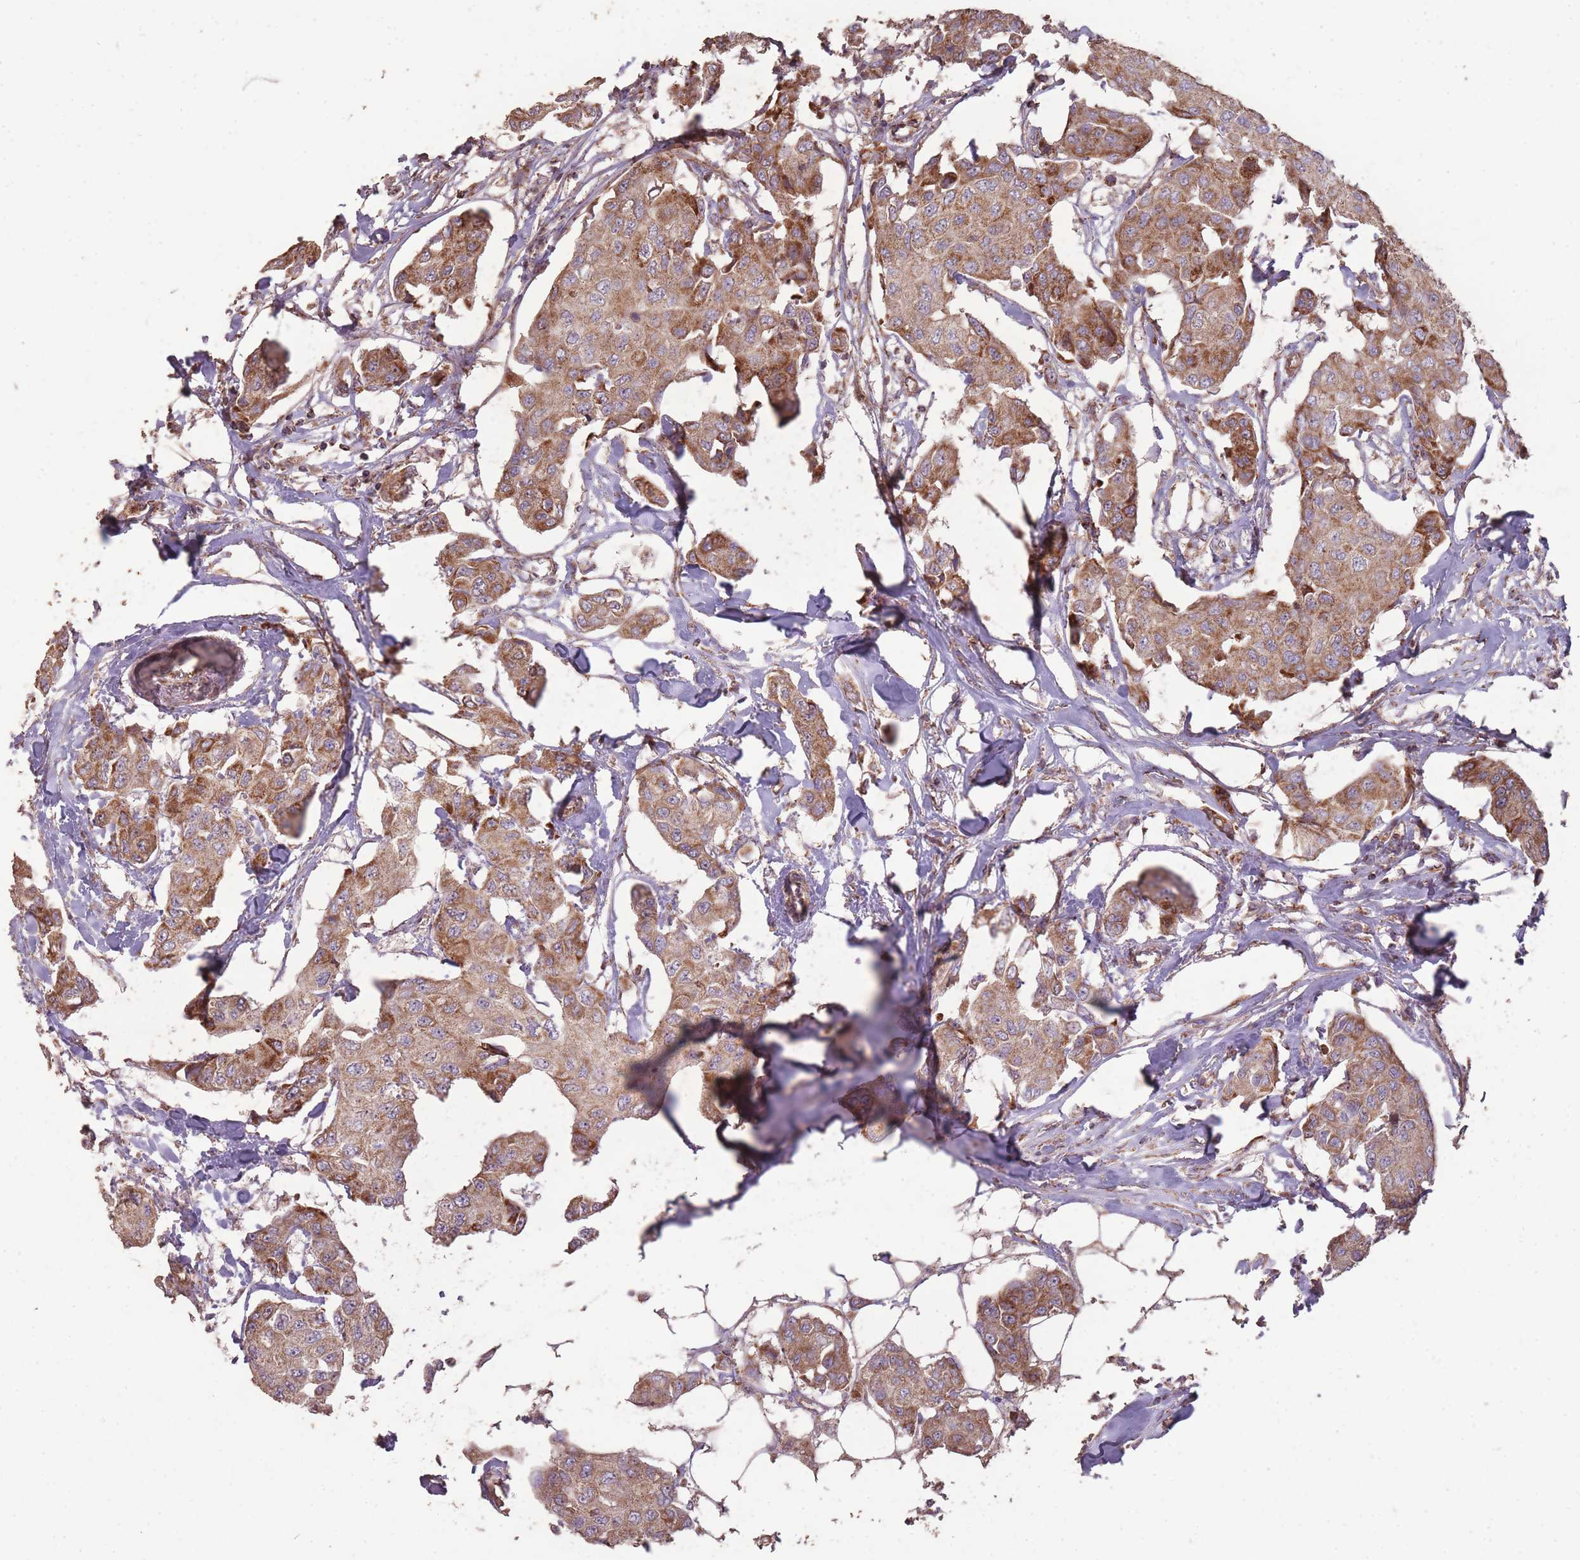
{"staining": {"intensity": "strong", "quantity": ">75%", "location": "cytoplasmic/membranous"}, "tissue": "breast cancer", "cell_type": "Tumor cells", "image_type": "cancer", "snomed": [{"axis": "morphology", "description": "Duct carcinoma"}, {"axis": "topography", "description": "Breast"}, {"axis": "topography", "description": "Lymph node"}], "caption": "High-power microscopy captured an immunohistochemistry photomicrograph of breast cancer, revealing strong cytoplasmic/membranous expression in approximately >75% of tumor cells. The staining was performed using DAB to visualize the protein expression in brown, while the nuclei were stained in blue with hematoxylin (Magnification: 20x).", "gene": "CNOT8", "patient": {"sex": "female", "age": 80}}